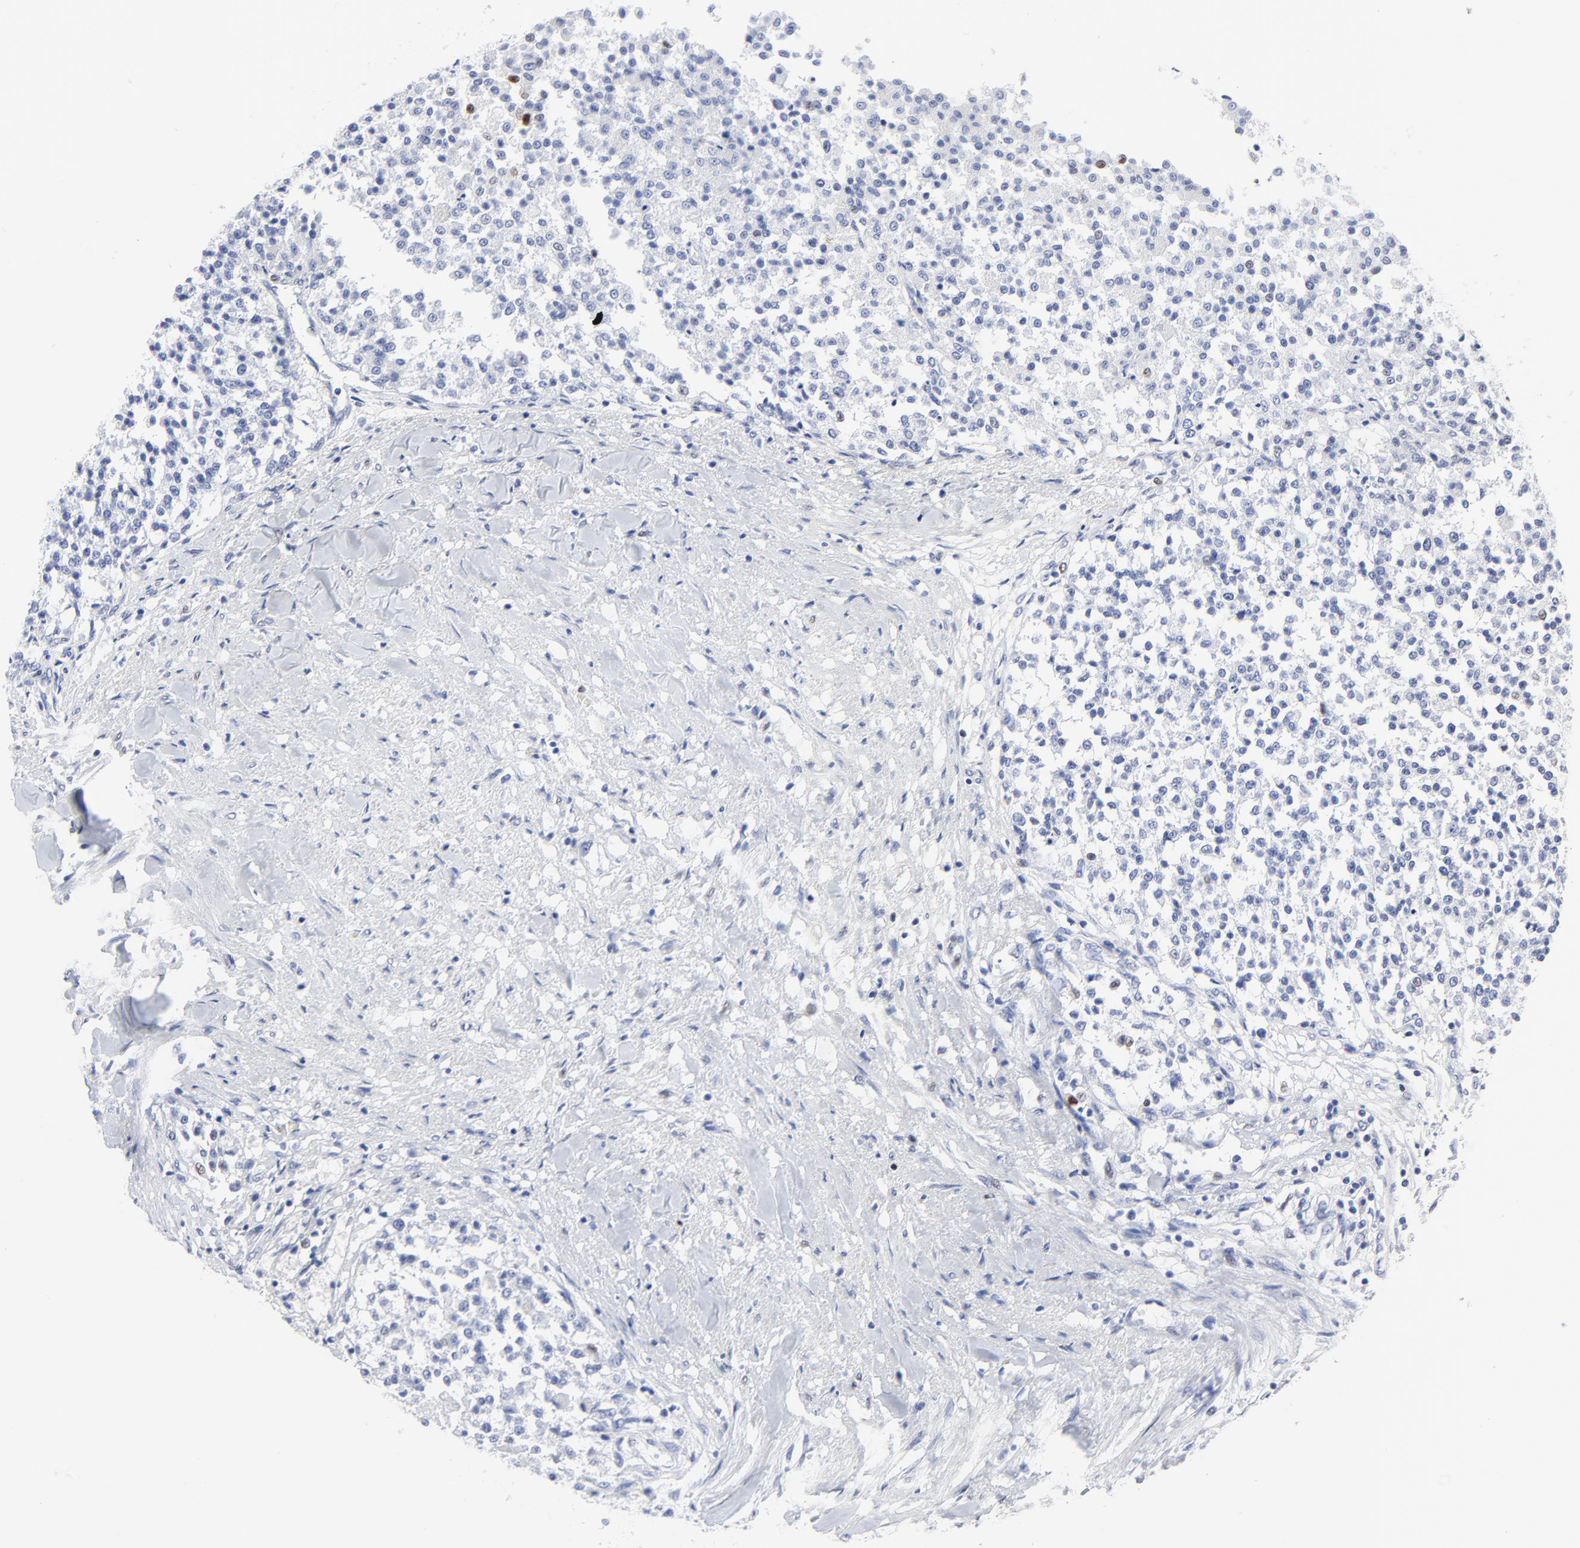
{"staining": {"intensity": "negative", "quantity": "none", "location": "none"}, "tissue": "testis cancer", "cell_type": "Tumor cells", "image_type": "cancer", "snomed": [{"axis": "morphology", "description": "Seminoma, NOS"}, {"axis": "topography", "description": "Testis"}], "caption": "A photomicrograph of seminoma (testis) stained for a protein demonstrates no brown staining in tumor cells.", "gene": "JUN", "patient": {"sex": "male", "age": 59}}